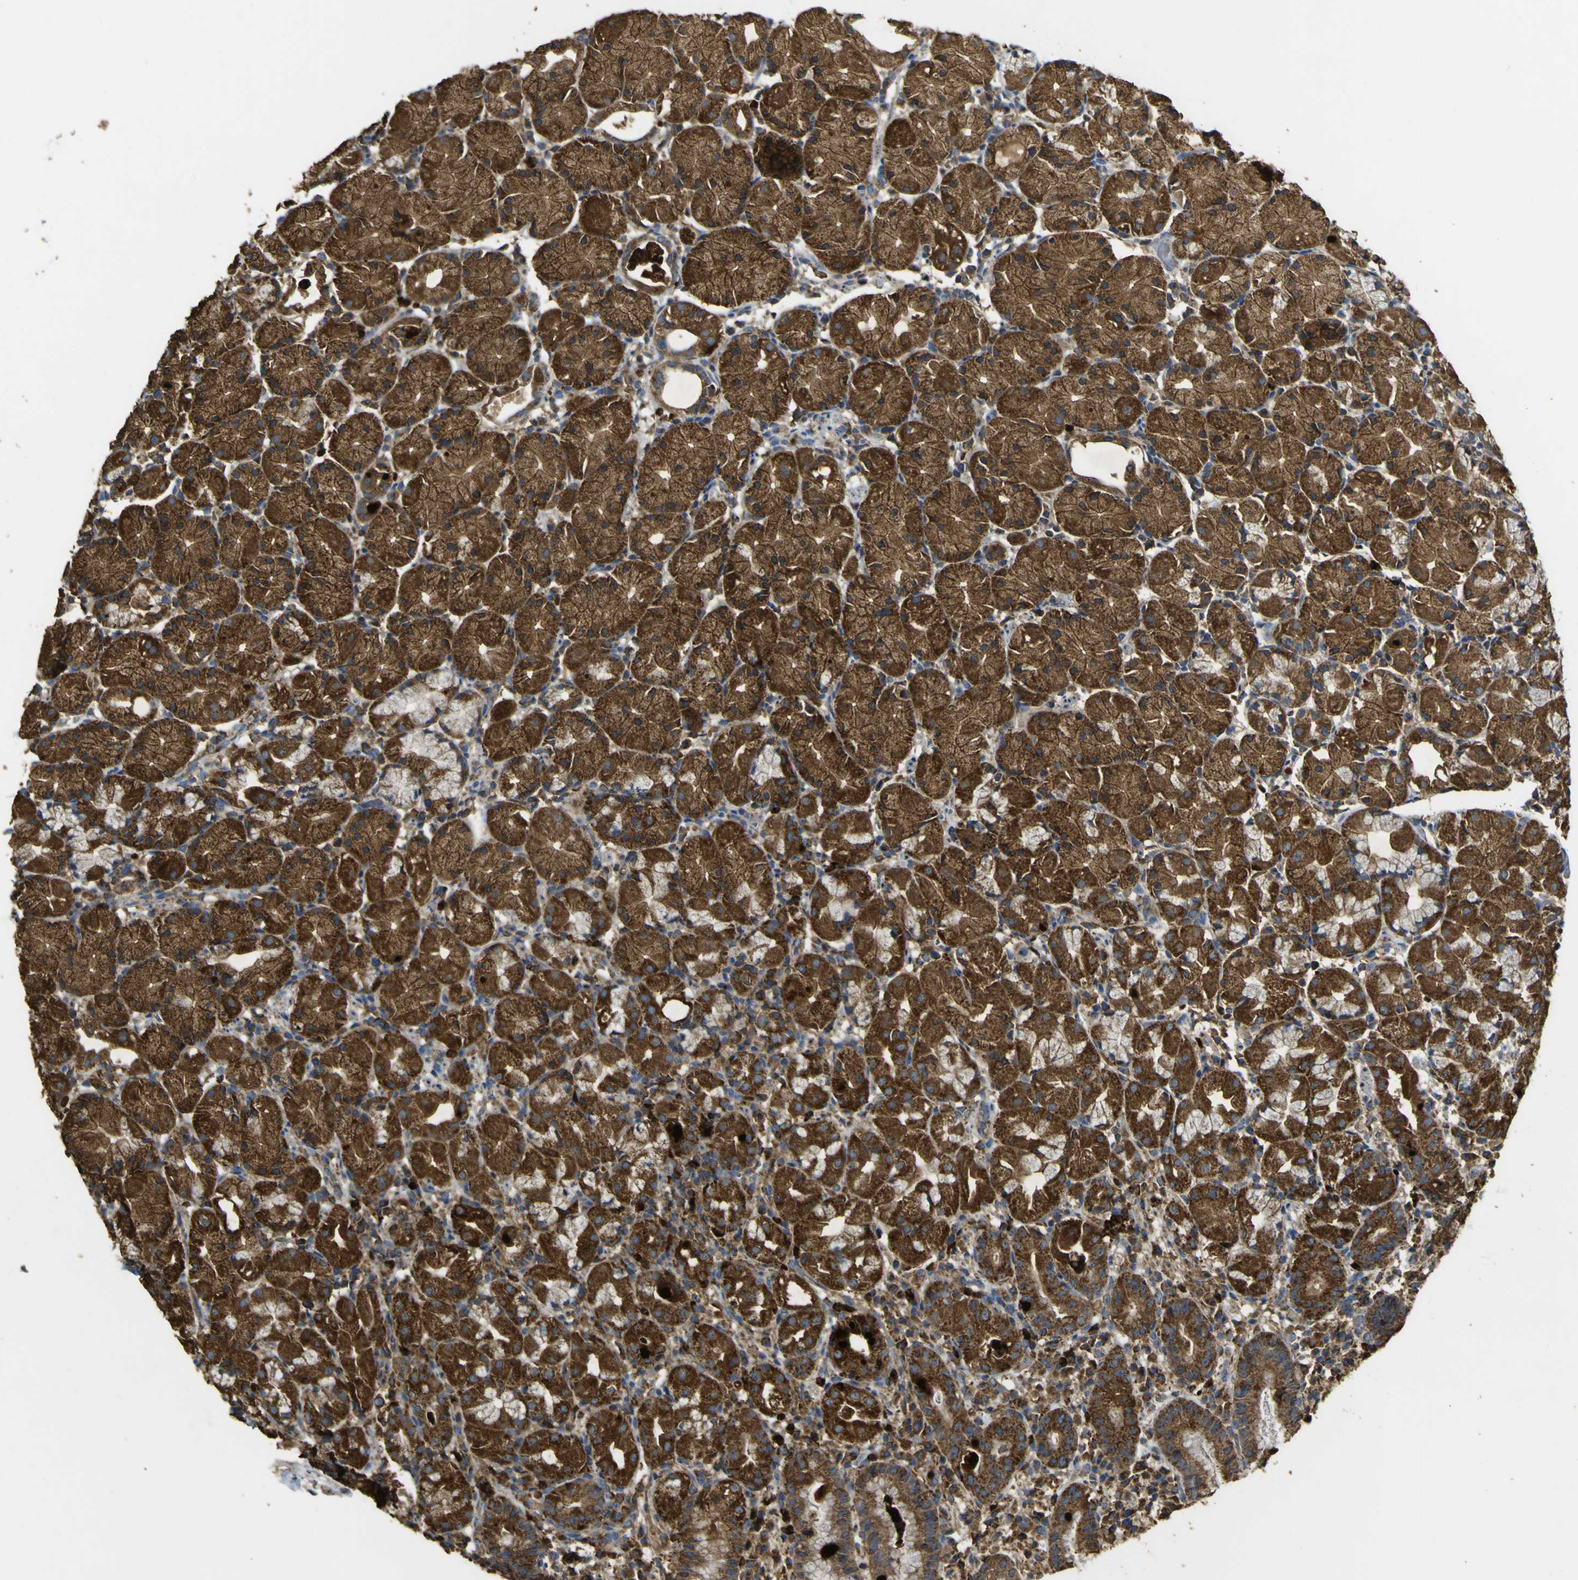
{"staining": {"intensity": "strong", "quantity": ">75%", "location": "cytoplasmic/membranous"}, "tissue": "stomach", "cell_type": "Glandular cells", "image_type": "normal", "snomed": [{"axis": "morphology", "description": "Normal tissue, NOS"}, {"axis": "topography", "description": "Stomach"}, {"axis": "topography", "description": "Stomach, lower"}], "caption": "The image displays a brown stain indicating the presence of a protein in the cytoplasmic/membranous of glandular cells in stomach.", "gene": "ACSL3", "patient": {"sex": "female", "age": 75}}